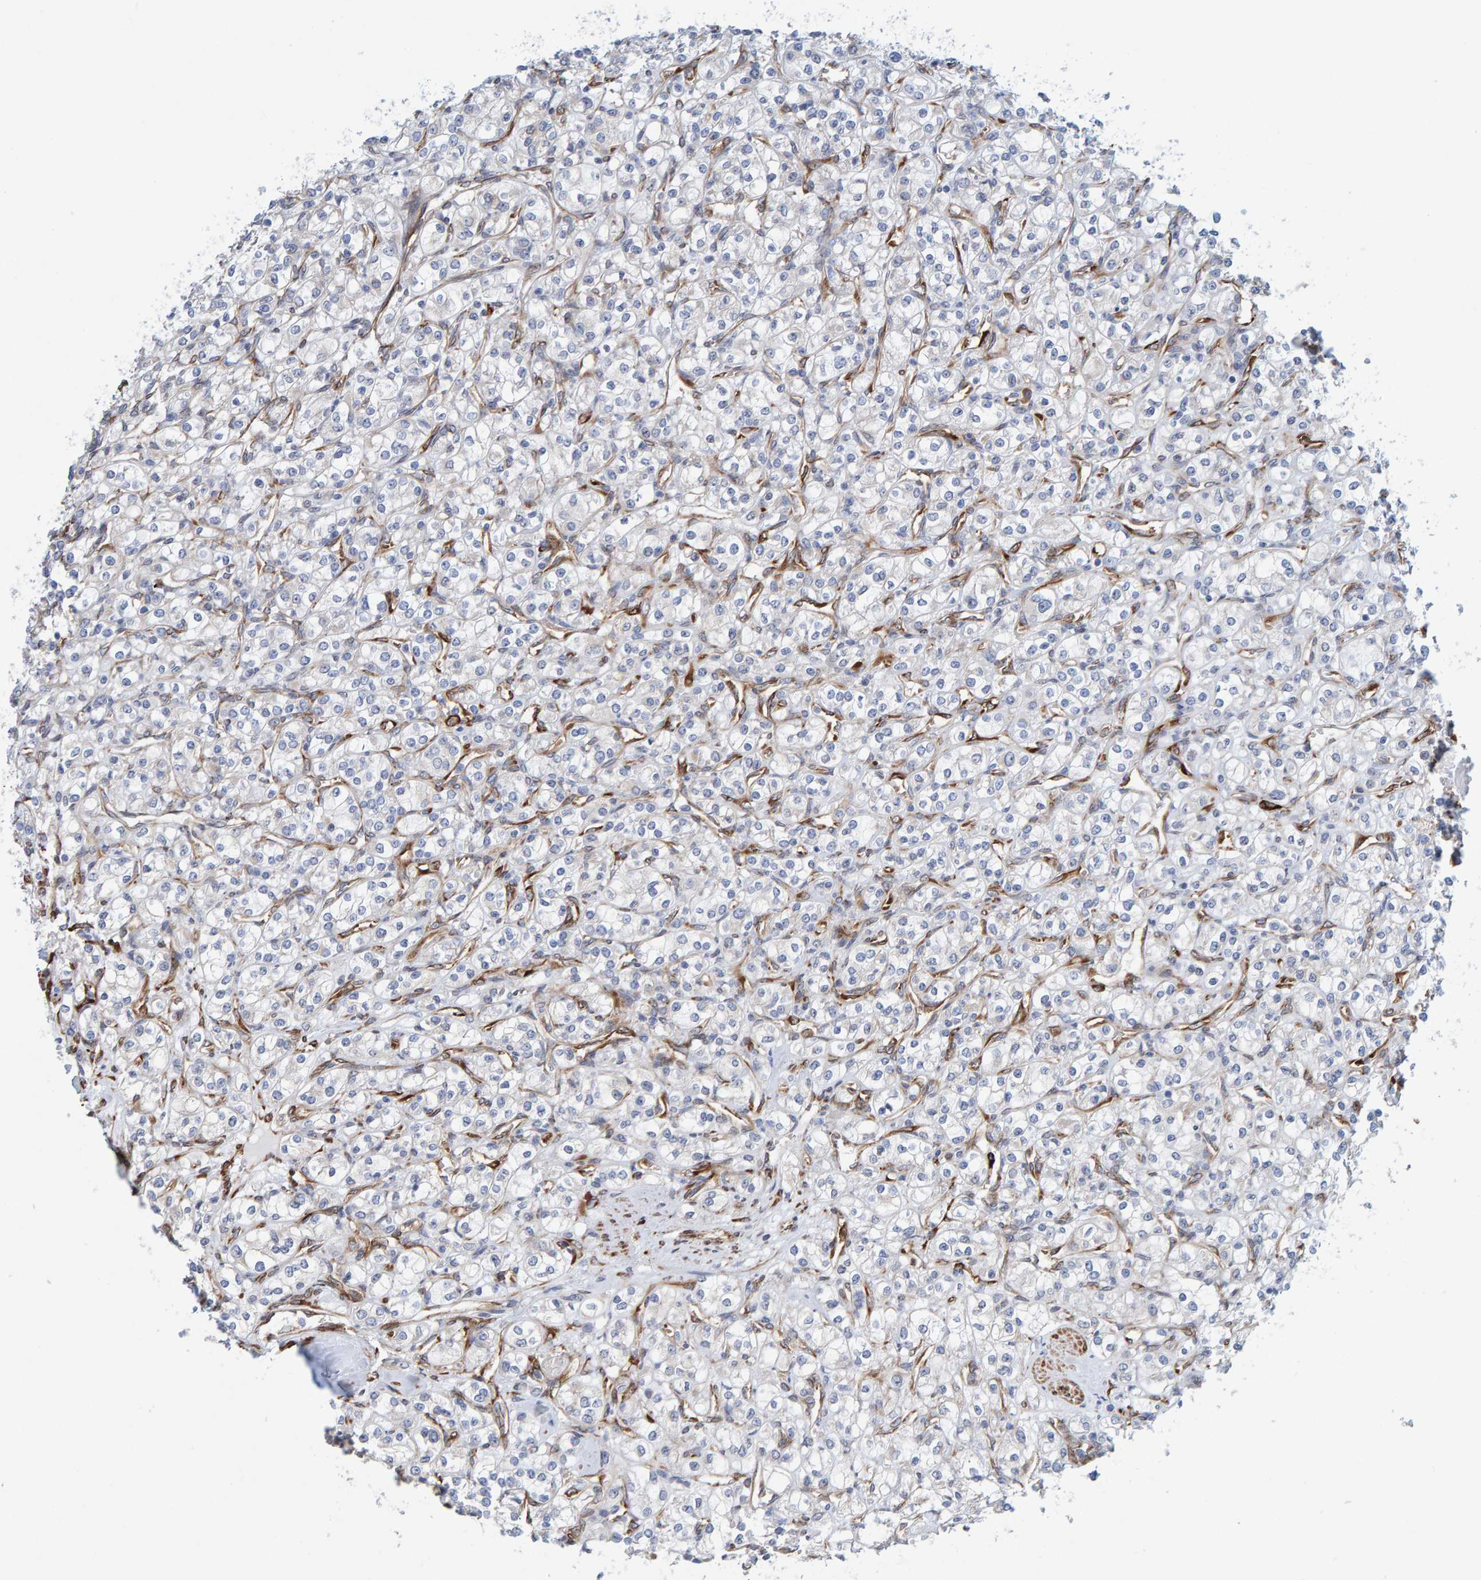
{"staining": {"intensity": "negative", "quantity": "none", "location": "none"}, "tissue": "renal cancer", "cell_type": "Tumor cells", "image_type": "cancer", "snomed": [{"axis": "morphology", "description": "Adenocarcinoma, NOS"}, {"axis": "topography", "description": "Kidney"}], "caption": "Immunohistochemistry of renal cancer (adenocarcinoma) demonstrates no positivity in tumor cells. (DAB immunohistochemistry (IHC) with hematoxylin counter stain).", "gene": "MMP16", "patient": {"sex": "male", "age": 77}}